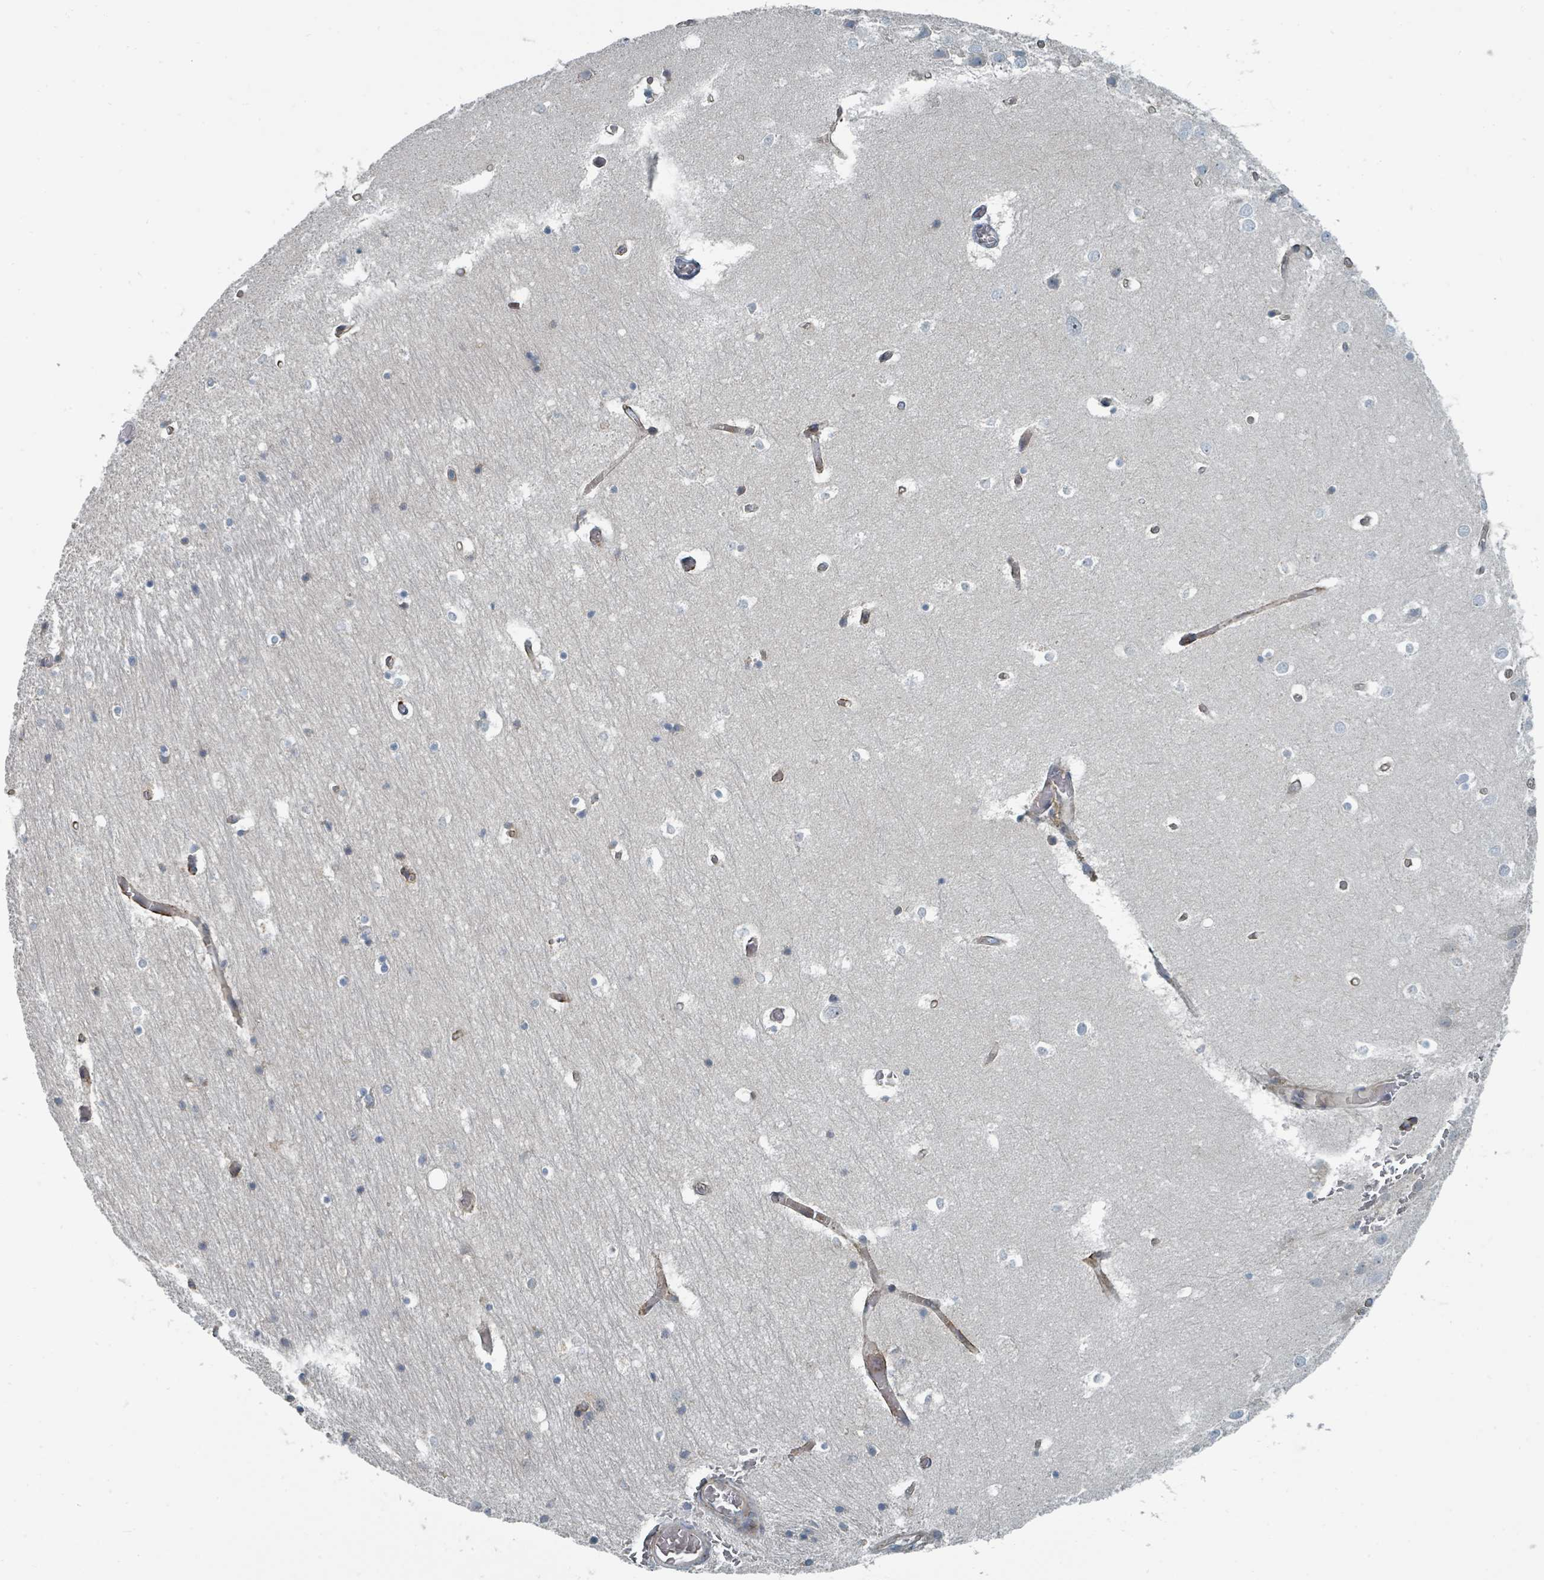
{"staining": {"intensity": "negative", "quantity": "none", "location": "none"}, "tissue": "hippocampus", "cell_type": "Glial cells", "image_type": "normal", "snomed": [{"axis": "morphology", "description": "Normal tissue, NOS"}, {"axis": "topography", "description": "Hippocampus"}], "caption": "DAB (3,3'-diaminobenzidine) immunohistochemical staining of unremarkable hippocampus reveals no significant staining in glial cells.", "gene": "SLC44A5", "patient": {"sex": "female", "age": 52}}